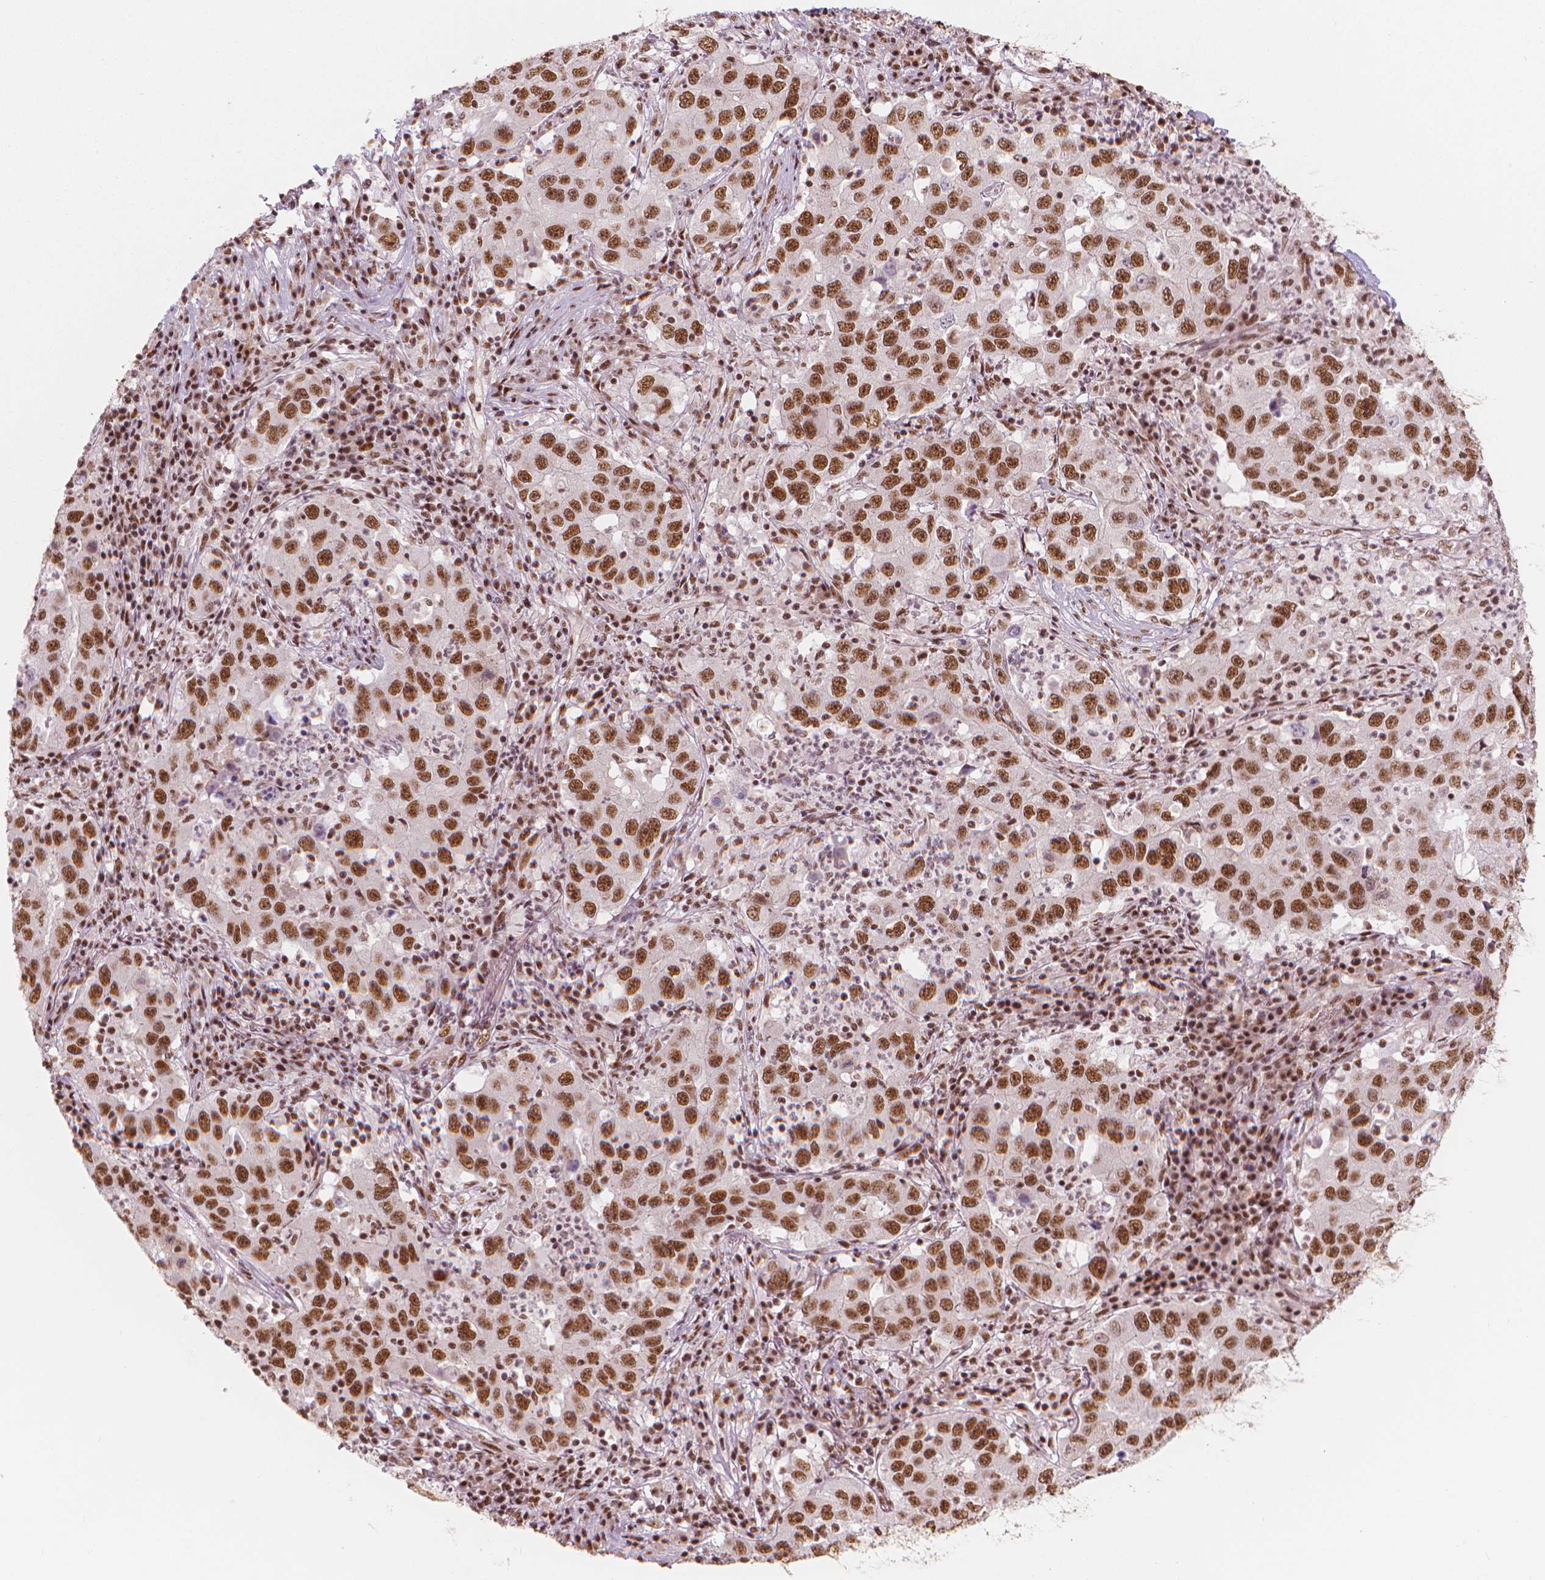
{"staining": {"intensity": "moderate", "quantity": ">75%", "location": "nuclear"}, "tissue": "lung cancer", "cell_type": "Tumor cells", "image_type": "cancer", "snomed": [{"axis": "morphology", "description": "Adenocarcinoma, NOS"}, {"axis": "topography", "description": "Lung"}], "caption": "Immunohistochemistry staining of lung cancer (adenocarcinoma), which demonstrates medium levels of moderate nuclear expression in about >75% of tumor cells indicating moderate nuclear protein expression. The staining was performed using DAB (brown) for protein detection and nuclei were counterstained in hematoxylin (blue).", "gene": "ELF2", "patient": {"sex": "male", "age": 73}}